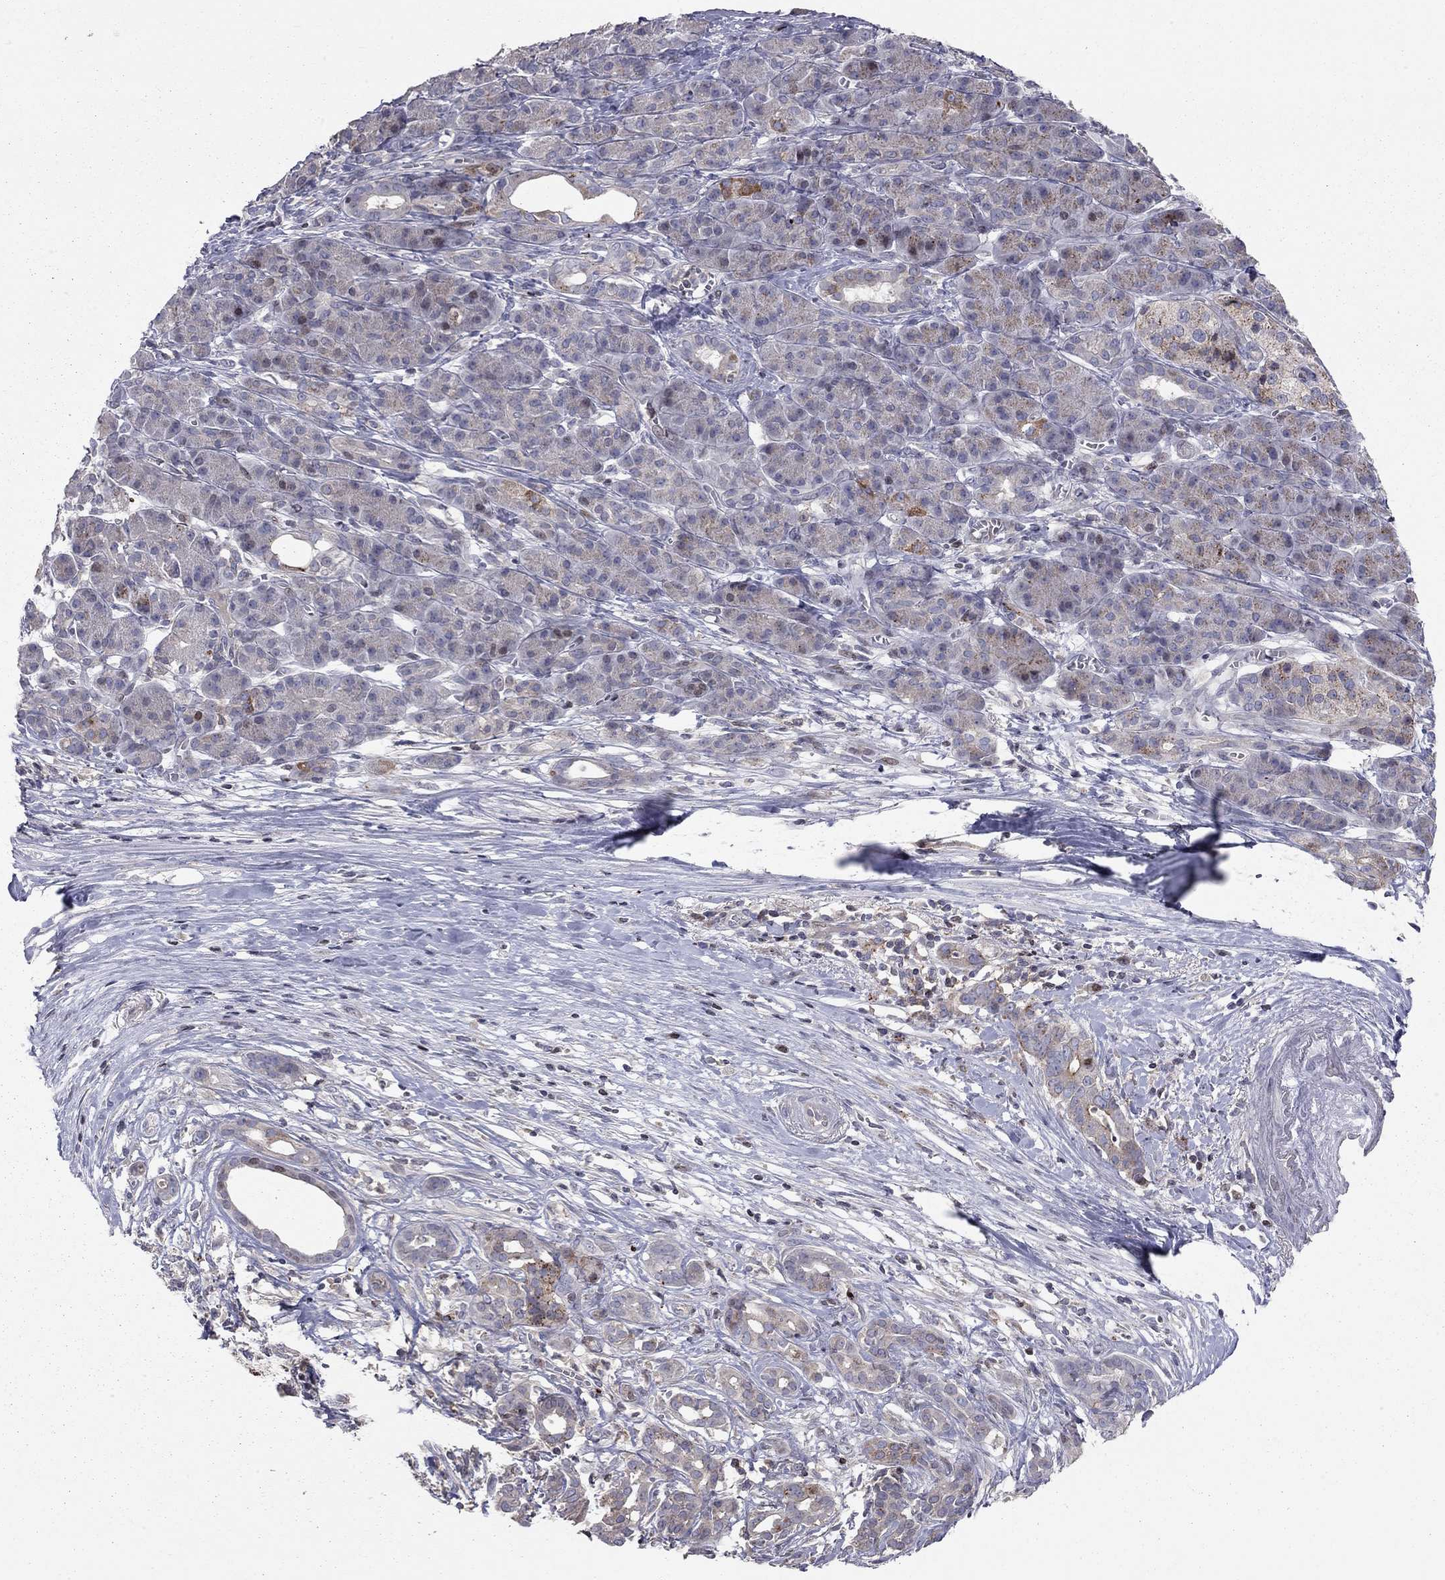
{"staining": {"intensity": "strong", "quantity": "<25%", "location": "cytoplasmic/membranous"}, "tissue": "pancreatic cancer", "cell_type": "Tumor cells", "image_type": "cancer", "snomed": [{"axis": "morphology", "description": "Adenocarcinoma, NOS"}, {"axis": "topography", "description": "Pancreas"}], "caption": "Pancreatic adenocarcinoma stained with DAB (3,3'-diaminobenzidine) immunohistochemistry displays medium levels of strong cytoplasmic/membranous positivity in about <25% of tumor cells.", "gene": "ERN2", "patient": {"sex": "male", "age": 61}}